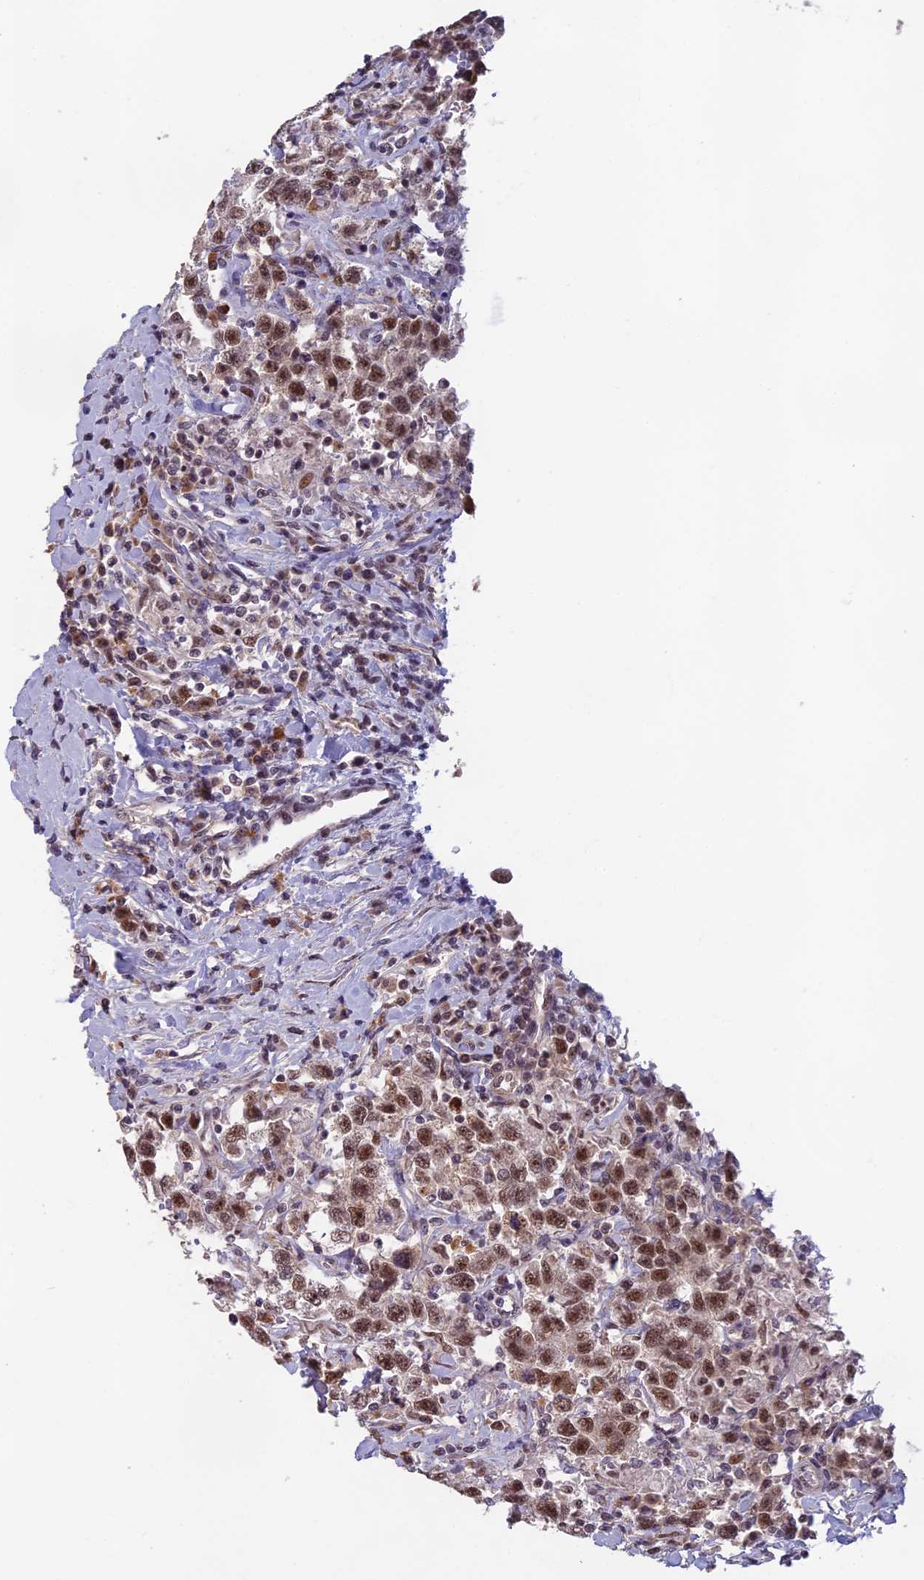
{"staining": {"intensity": "moderate", "quantity": ">75%", "location": "nuclear"}, "tissue": "testis cancer", "cell_type": "Tumor cells", "image_type": "cancer", "snomed": [{"axis": "morphology", "description": "Seminoma, NOS"}, {"axis": "topography", "description": "Testis"}], "caption": "A brown stain shows moderate nuclear positivity of a protein in human seminoma (testis) tumor cells.", "gene": "MORF4L1", "patient": {"sex": "male", "age": 41}}